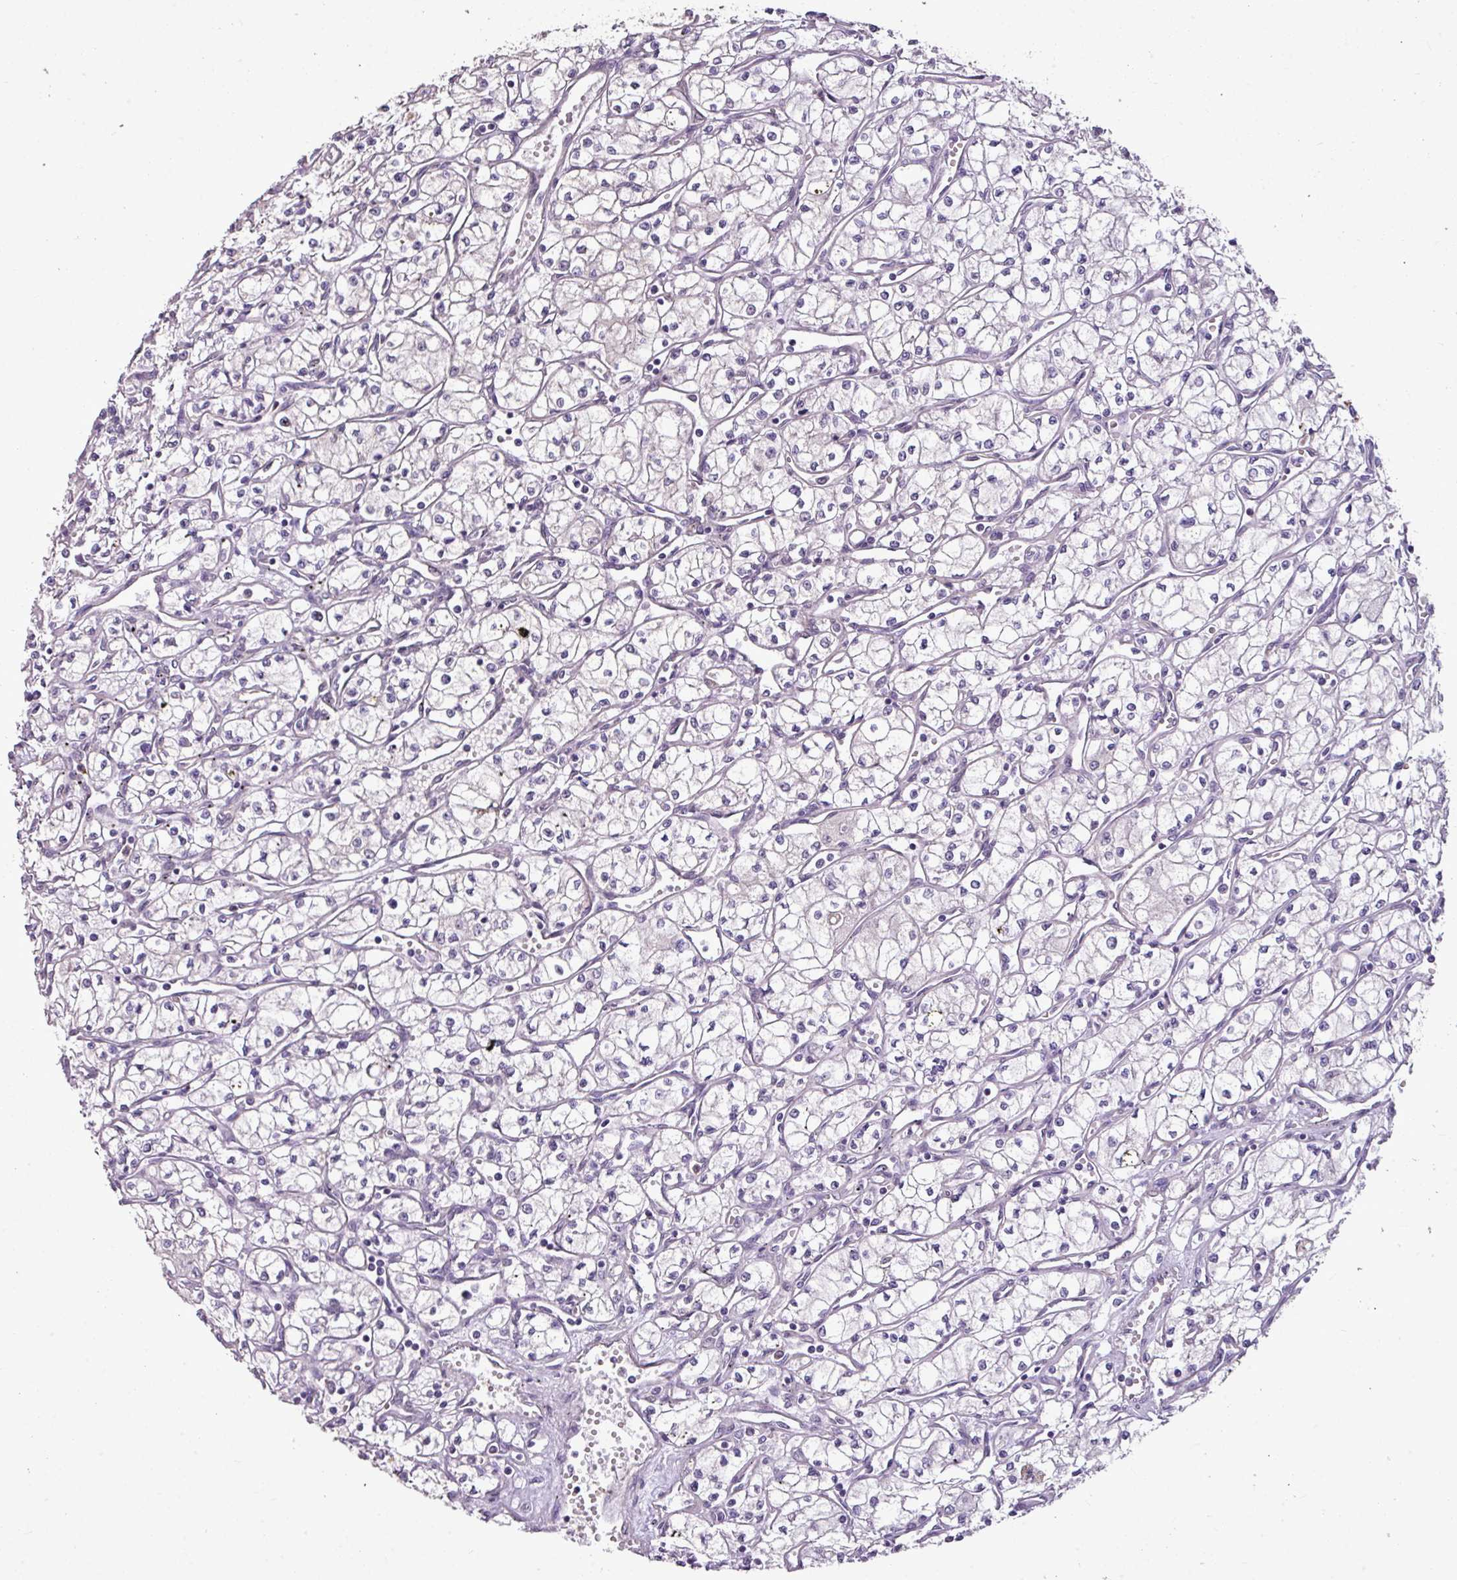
{"staining": {"intensity": "negative", "quantity": "none", "location": "none"}, "tissue": "renal cancer", "cell_type": "Tumor cells", "image_type": "cancer", "snomed": [{"axis": "morphology", "description": "Adenocarcinoma, NOS"}, {"axis": "topography", "description": "Kidney"}], "caption": "This photomicrograph is of renal cancer stained with IHC to label a protein in brown with the nuclei are counter-stained blue. There is no staining in tumor cells. (Immunohistochemistry (ihc), brightfield microscopy, high magnification).", "gene": "ALDH2", "patient": {"sex": "male", "age": 59}}